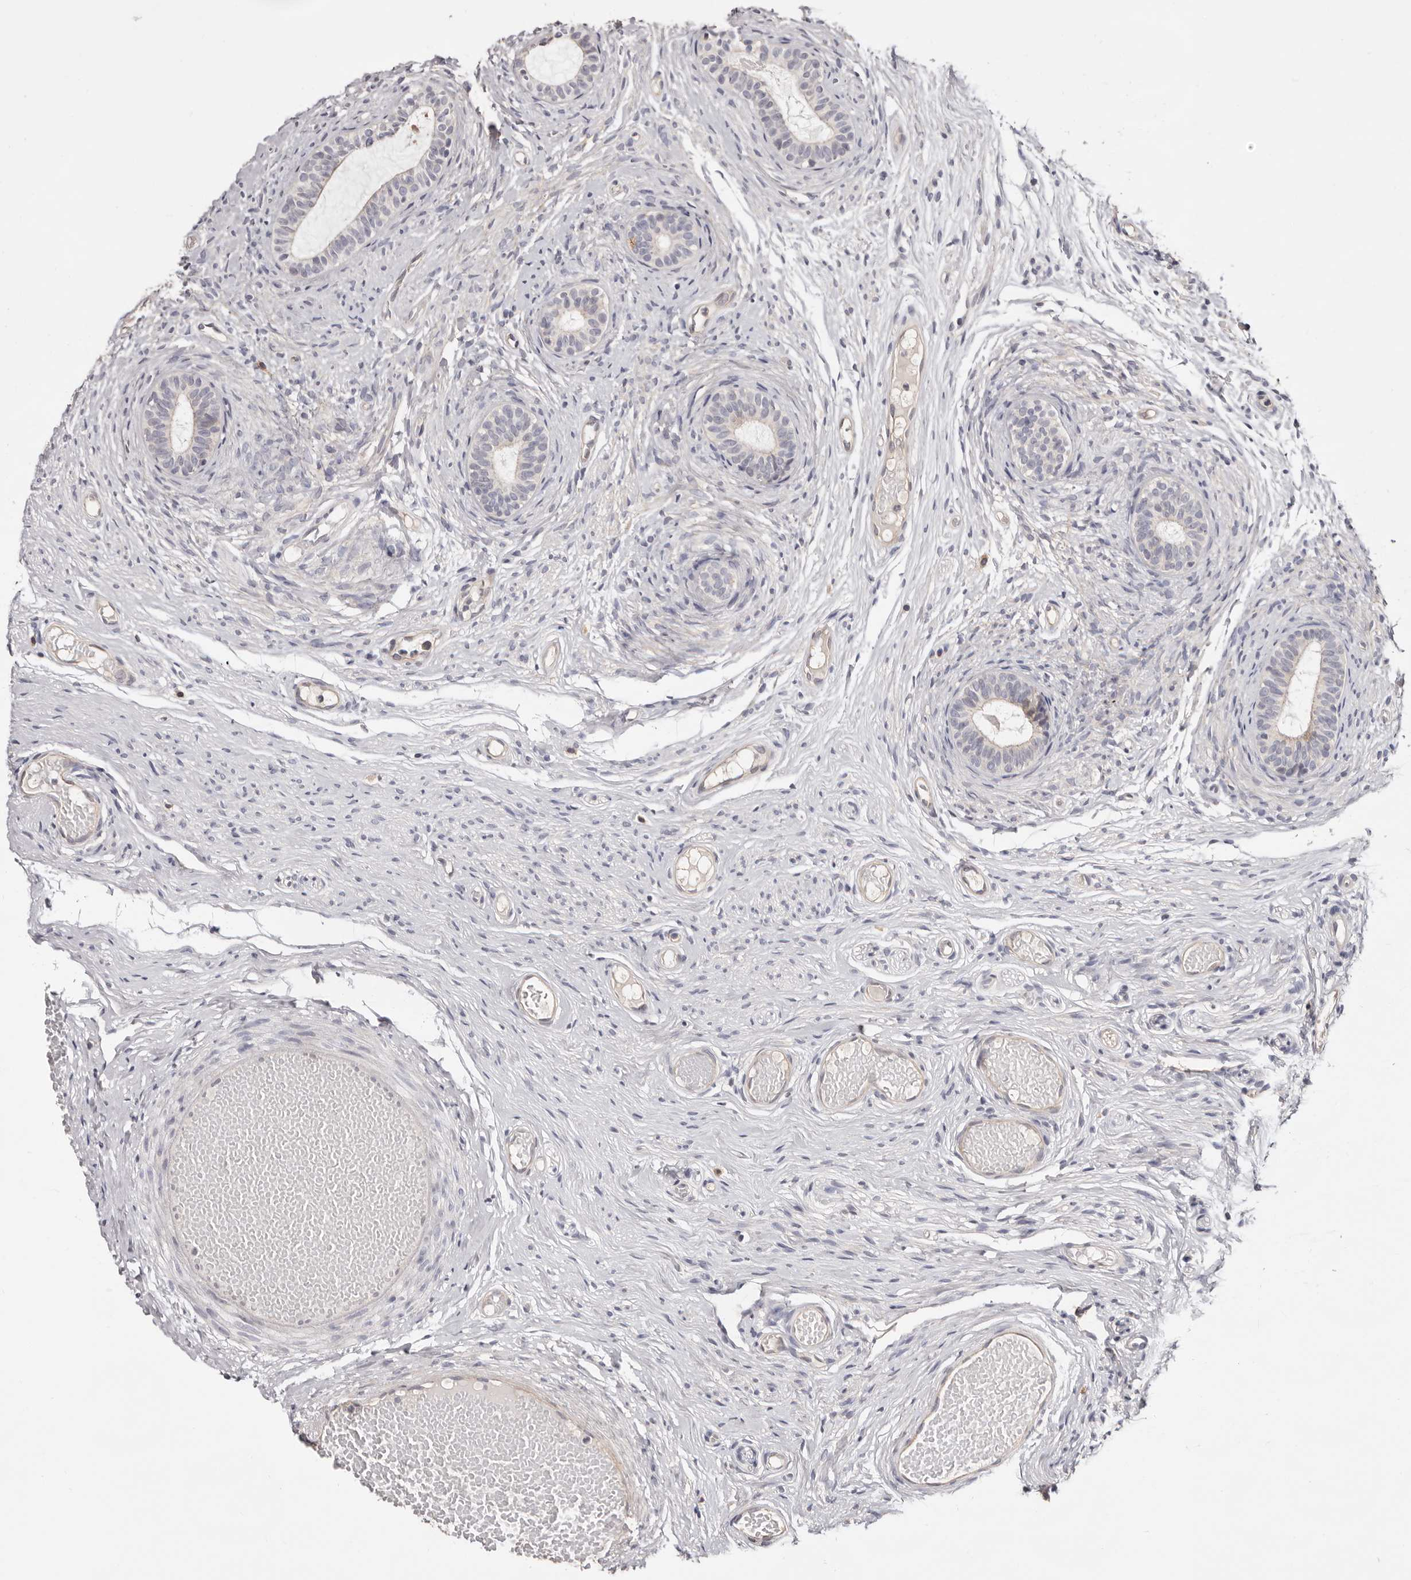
{"staining": {"intensity": "negative", "quantity": "none", "location": "none"}, "tissue": "epididymis", "cell_type": "Glandular cells", "image_type": "normal", "snomed": [{"axis": "morphology", "description": "Normal tissue, NOS"}, {"axis": "topography", "description": "Epididymis"}], "caption": "This is an IHC image of unremarkable epididymis. There is no expression in glandular cells.", "gene": "MMACHC", "patient": {"sex": "male", "age": 9}}